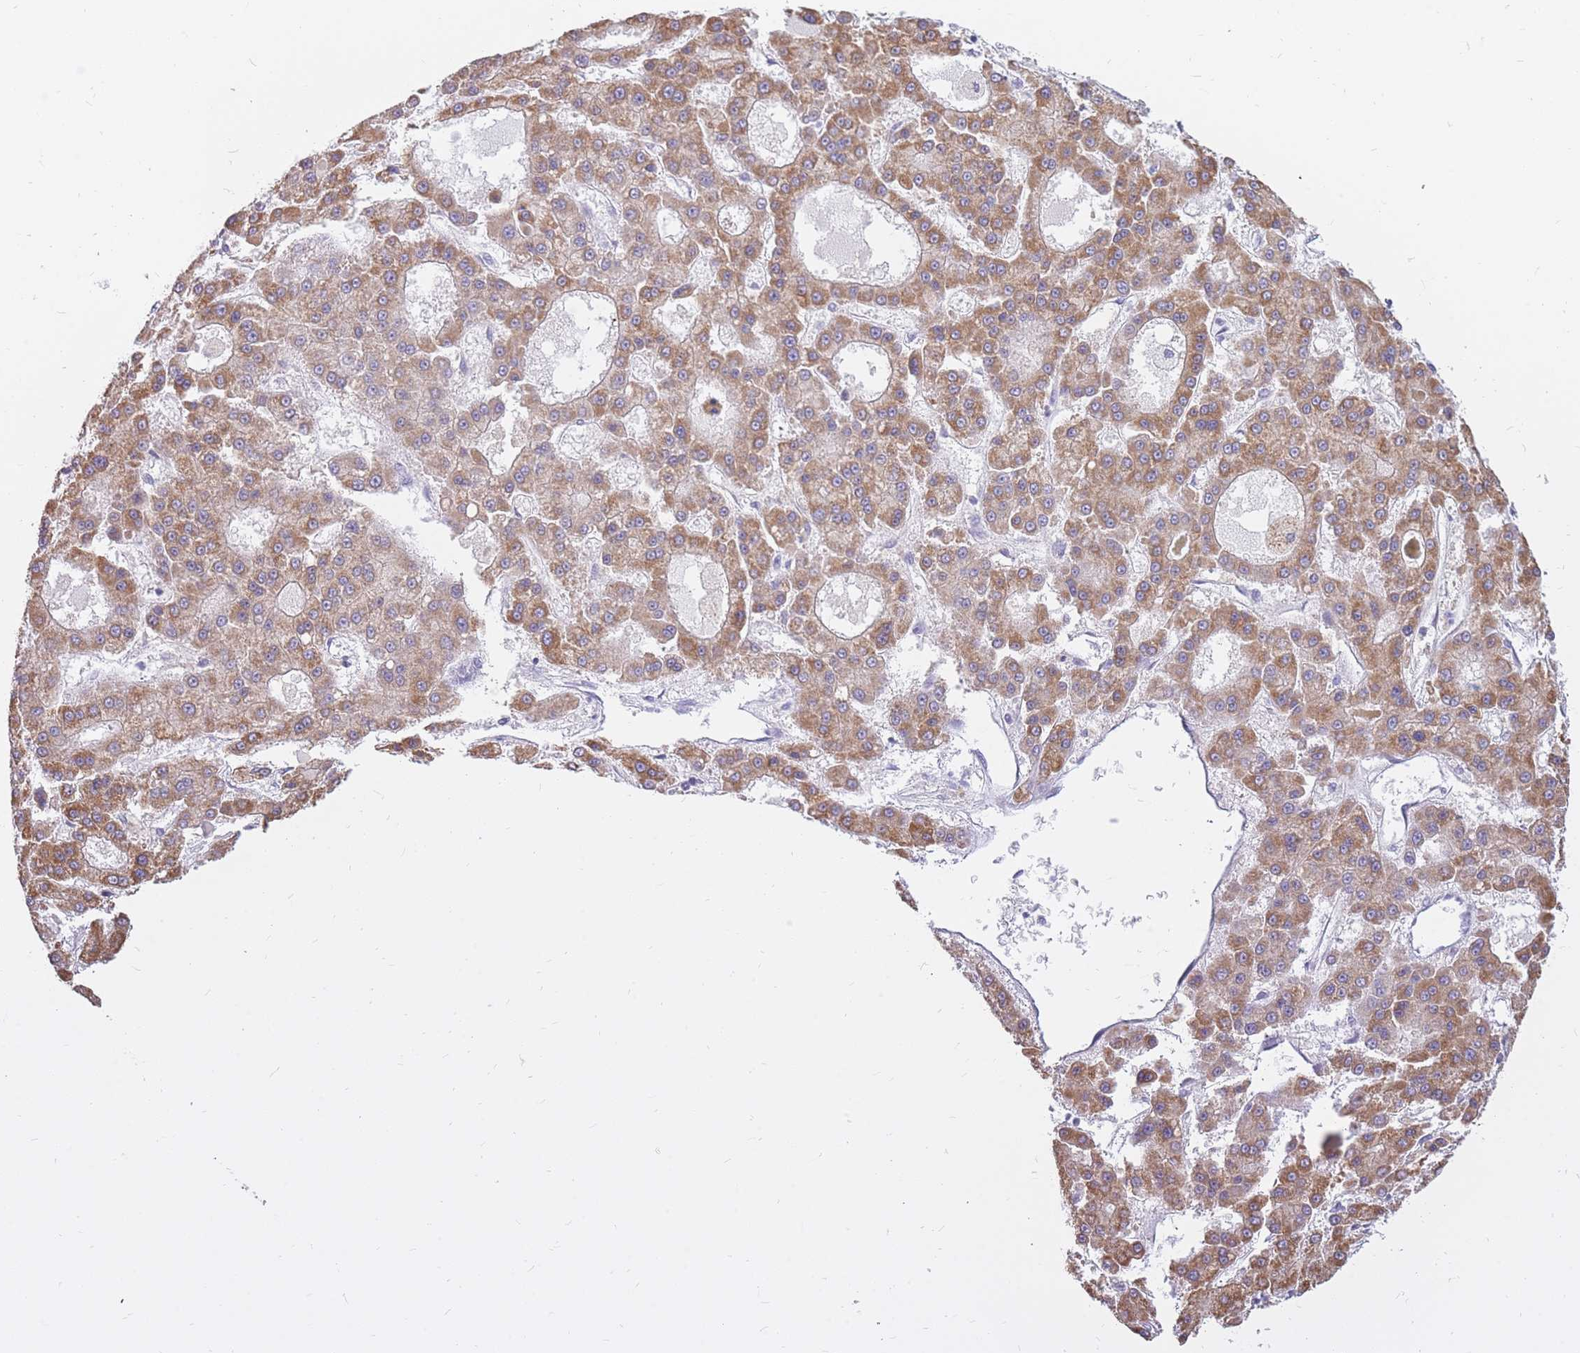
{"staining": {"intensity": "moderate", "quantity": ">75%", "location": "cytoplasmic/membranous"}, "tissue": "liver cancer", "cell_type": "Tumor cells", "image_type": "cancer", "snomed": [{"axis": "morphology", "description": "Carcinoma, Hepatocellular, NOS"}, {"axis": "topography", "description": "Liver"}], "caption": "DAB immunohistochemical staining of human liver cancer shows moderate cytoplasmic/membranous protein staining in approximately >75% of tumor cells. (Brightfield microscopy of DAB IHC at high magnification).", "gene": "RNF170", "patient": {"sex": "male", "age": 70}}